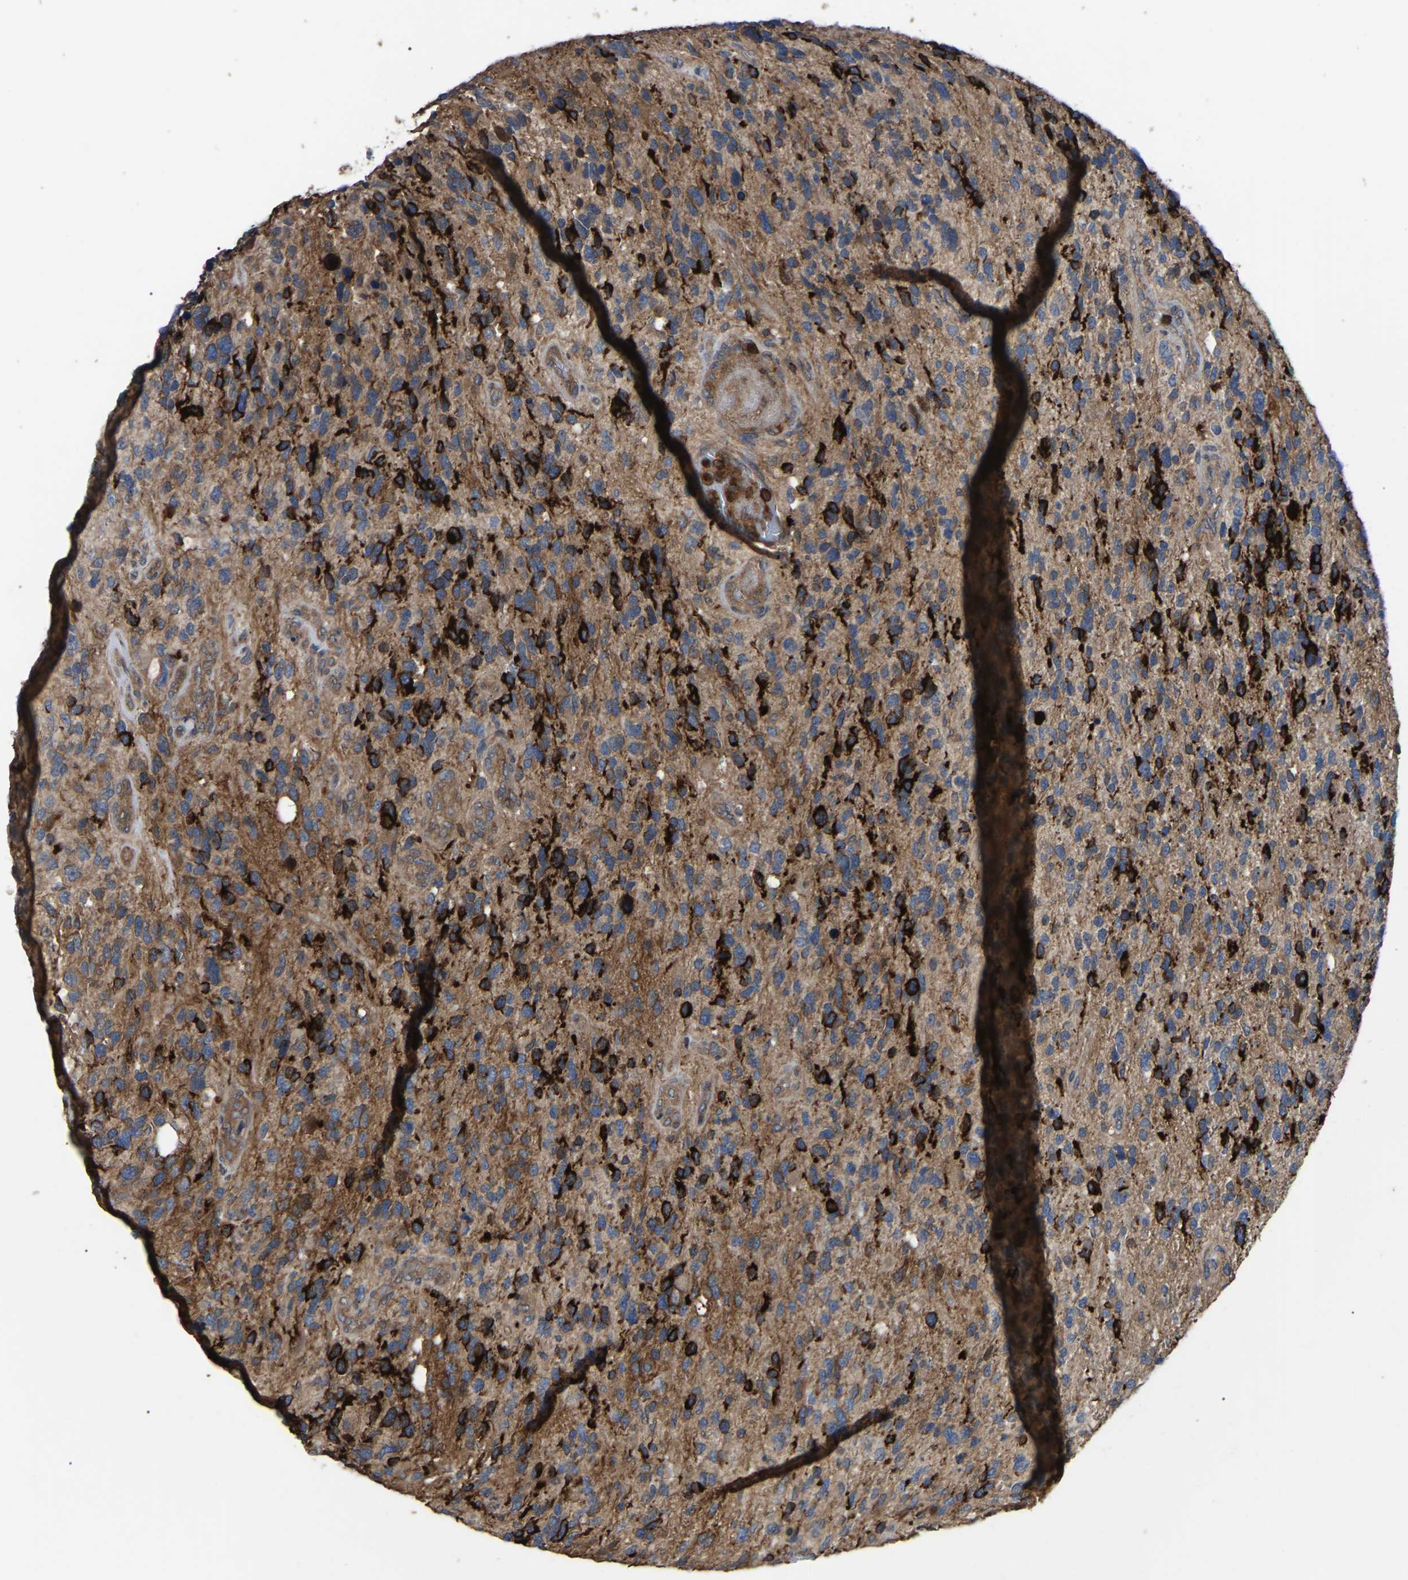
{"staining": {"intensity": "strong", "quantity": "<25%", "location": "cytoplasmic/membranous"}, "tissue": "glioma", "cell_type": "Tumor cells", "image_type": "cancer", "snomed": [{"axis": "morphology", "description": "Glioma, malignant, High grade"}, {"axis": "topography", "description": "Brain"}], "caption": "Immunohistochemistry micrograph of human glioma stained for a protein (brown), which demonstrates medium levels of strong cytoplasmic/membranous staining in about <25% of tumor cells.", "gene": "CIT", "patient": {"sex": "female", "age": 58}}